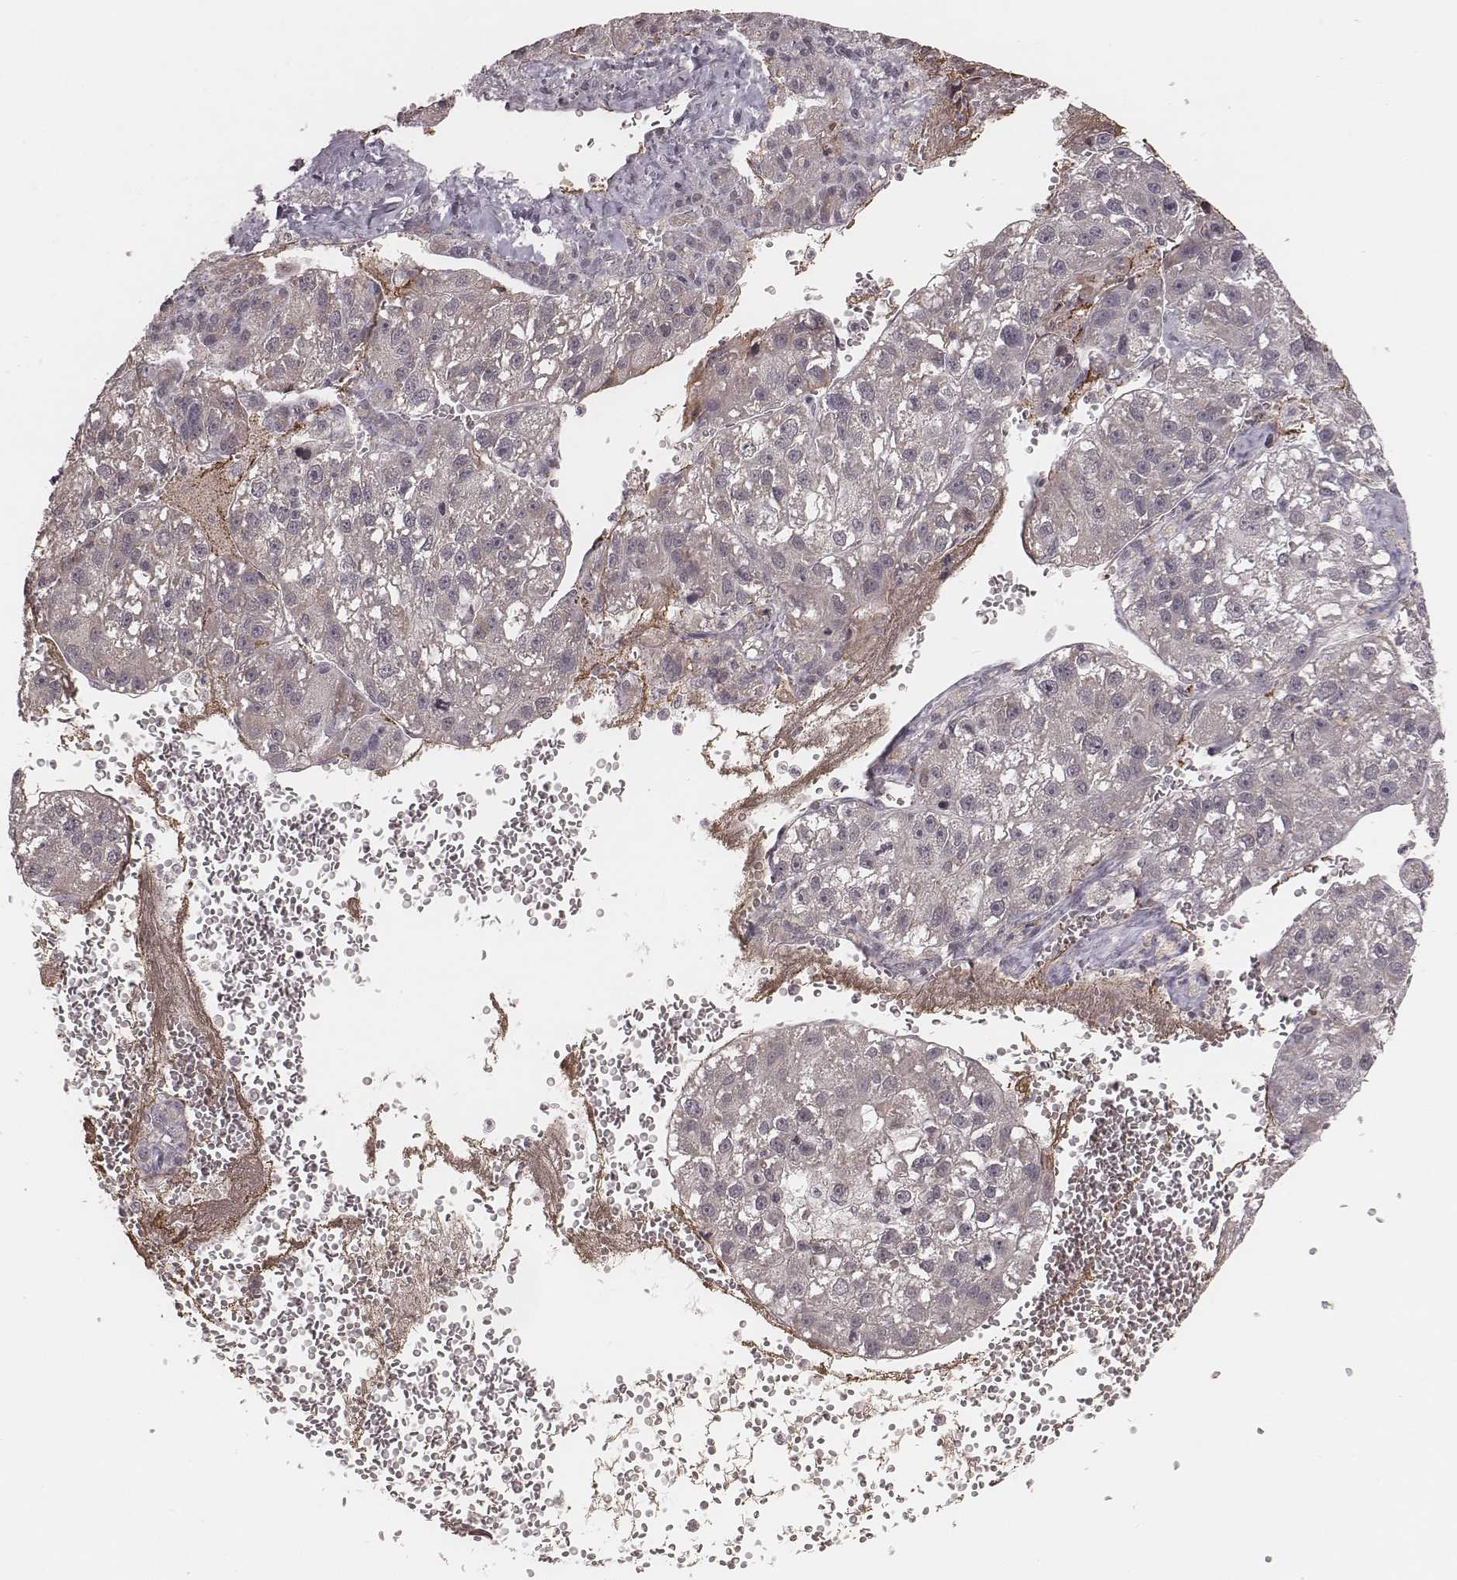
{"staining": {"intensity": "negative", "quantity": "none", "location": "none"}, "tissue": "liver cancer", "cell_type": "Tumor cells", "image_type": "cancer", "snomed": [{"axis": "morphology", "description": "Carcinoma, Hepatocellular, NOS"}, {"axis": "topography", "description": "Liver"}], "caption": "Immunohistochemistry histopathology image of neoplastic tissue: human liver cancer (hepatocellular carcinoma) stained with DAB (3,3'-diaminobenzidine) exhibits no significant protein staining in tumor cells.", "gene": "IL5", "patient": {"sex": "female", "age": 70}}